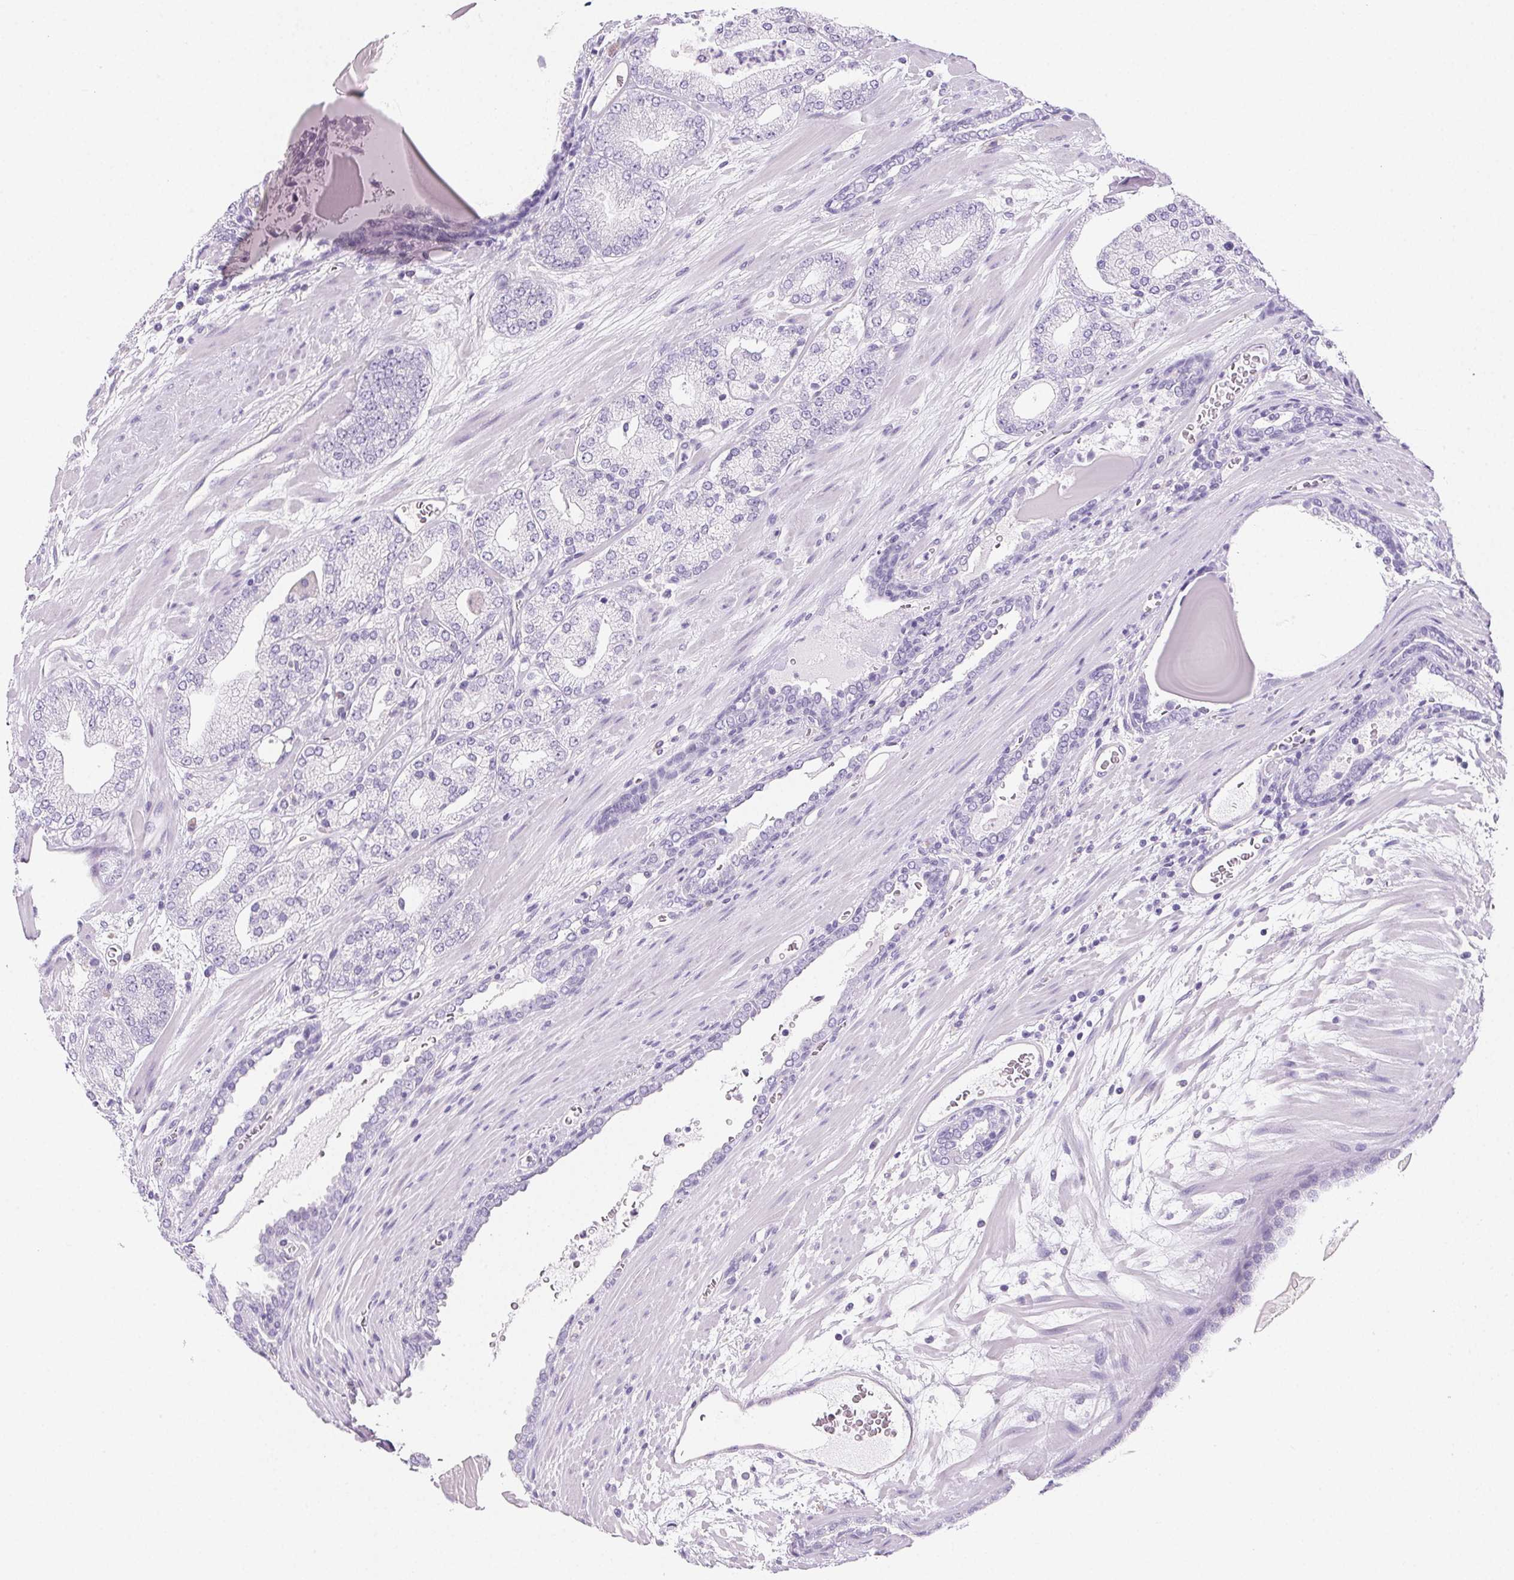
{"staining": {"intensity": "negative", "quantity": "none", "location": "none"}, "tissue": "prostate cancer", "cell_type": "Tumor cells", "image_type": "cancer", "snomed": [{"axis": "morphology", "description": "Adenocarcinoma, High grade"}, {"axis": "topography", "description": "Prostate"}], "caption": "Human prostate high-grade adenocarcinoma stained for a protein using immunohistochemistry (IHC) reveals no expression in tumor cells.", "gene": "PRSS3", "patient": {"sex": "male", "age": 64}}